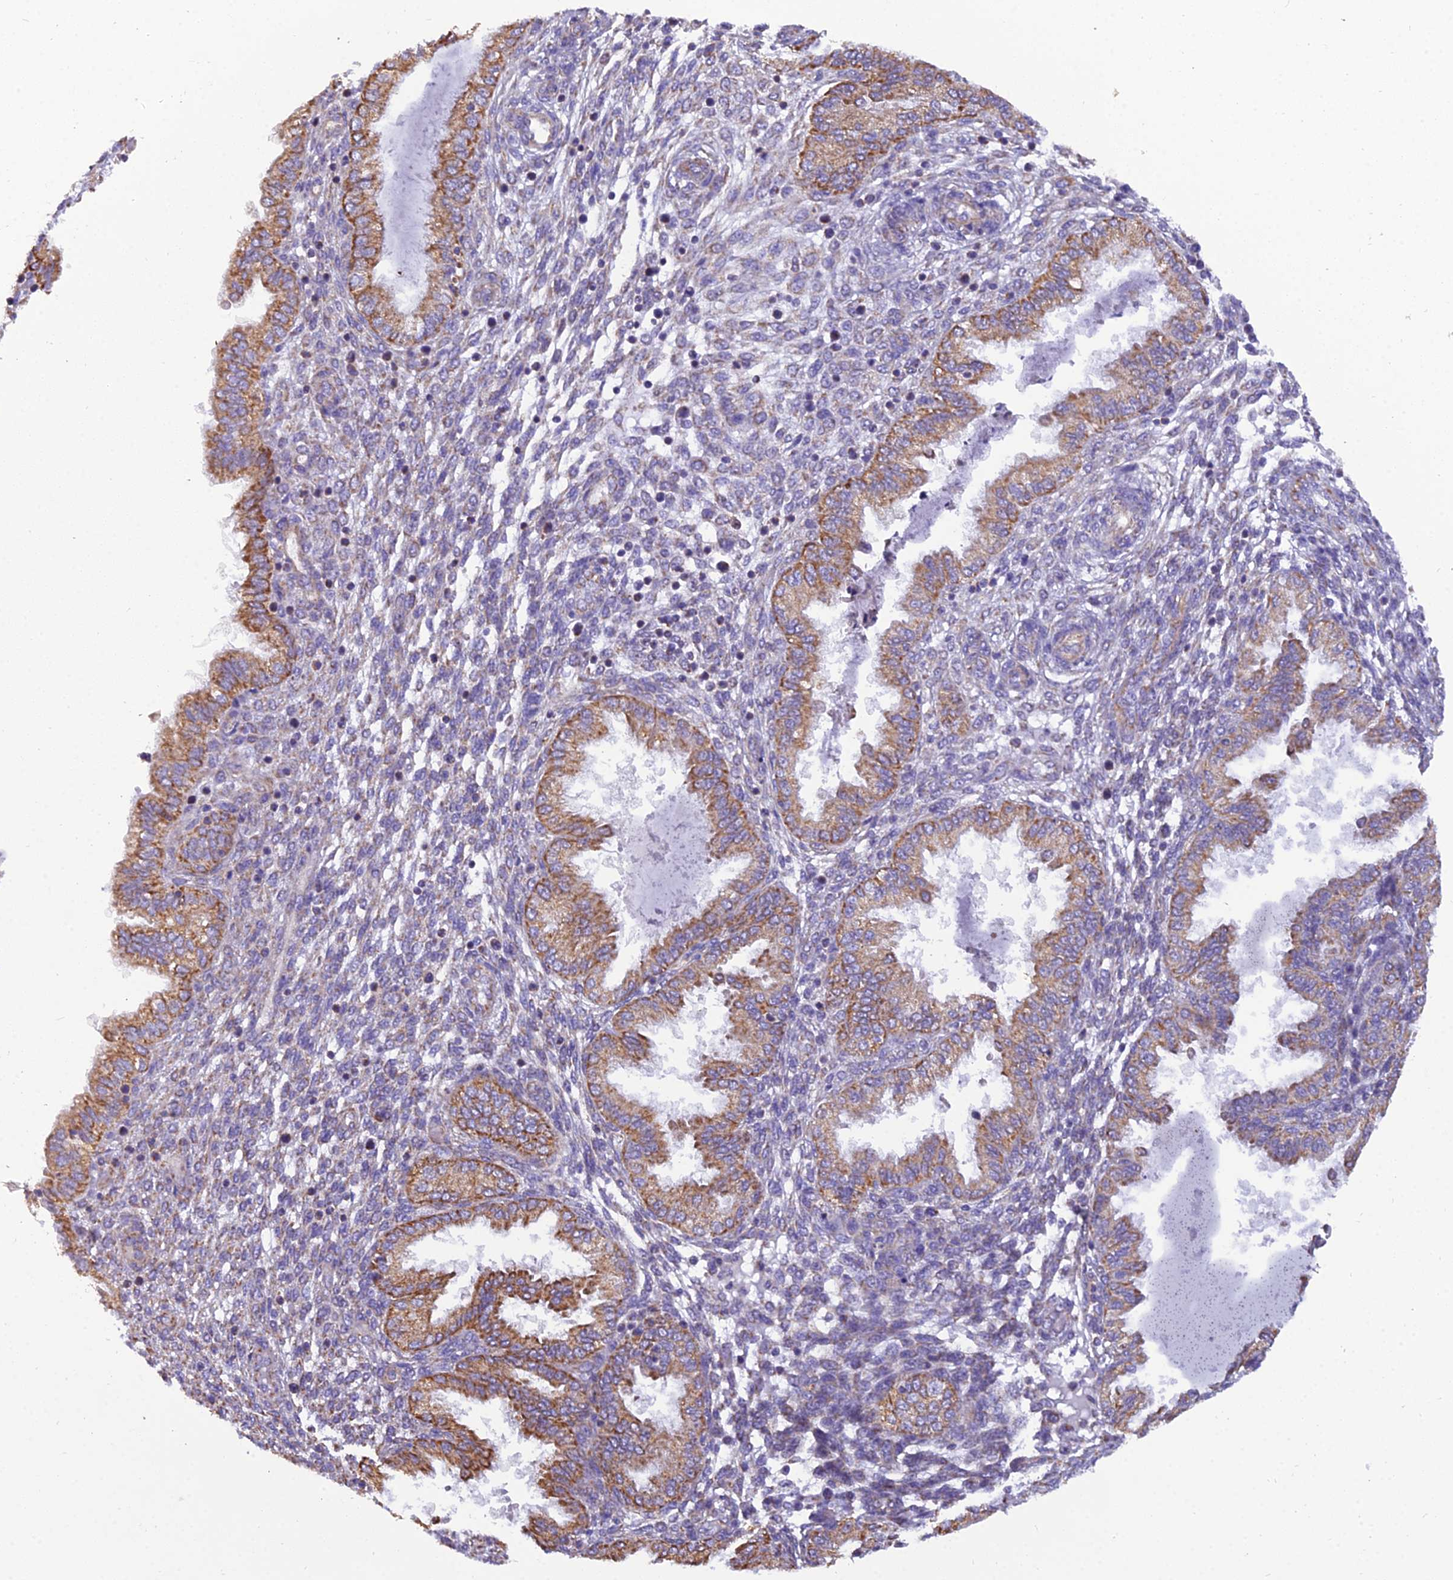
{"staining": {"intensity": "negative", "quantity": "none", "location": "none"}, "tissue": "endometrium", "cell_type": "Cells in endometrial stroma", "image_type": "normal", "snomed": [{"axis": "morphology", "description": "Normal tissue, NOS"}, {"axis": "topography", "description": "Endometrium"}], "caption": "An image of endometrium stained for a protein demonstrates no brown staining in cells in endometrial stroma. (DAB (3,3'-diaminobenzidine) IHC with hematoxylin counter stain).", "gene": "GPD1", "patient": {"sex": "female", "age": 33}}